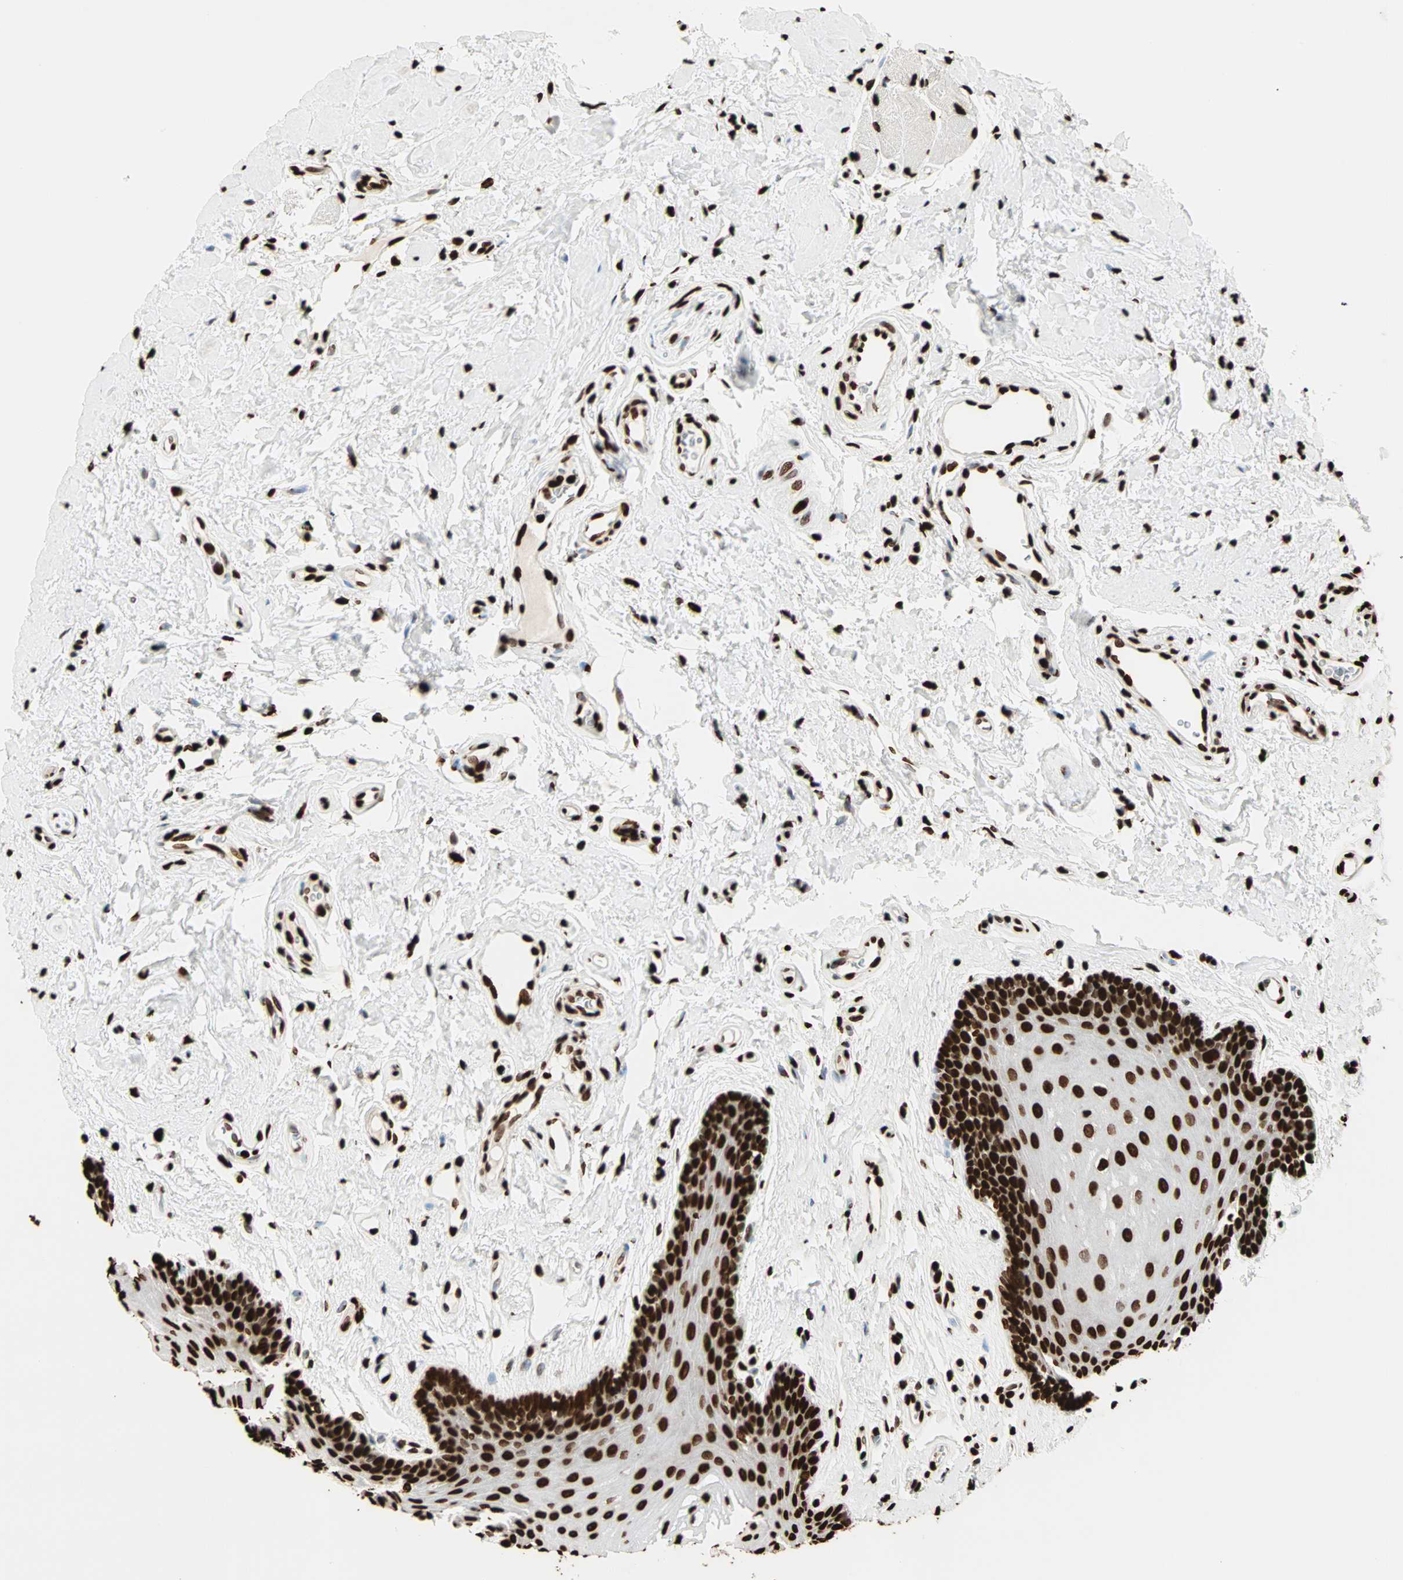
{"staining": {"intensity": "strong", "quantity": ">75%", "location": "nuclear"}, "tissue": "oral mucosa", "cell_type": "Squamous epithelial cells", "image_type": "normal", "snomed": [{"axis": "morphology", "description": "Normal tissue, NOS"}, {"axis": "topography", "description": "Oral tissue"}], "caption": "A high amount of strong nuclear positivity is seen in approximately >75% of squamous epithelial cells in unremarkable oral mucosa. (IHC, brightfield microscopy, high magnification).", "gene": "GLI2", "patient": {"sex": "male", "age": 62}}